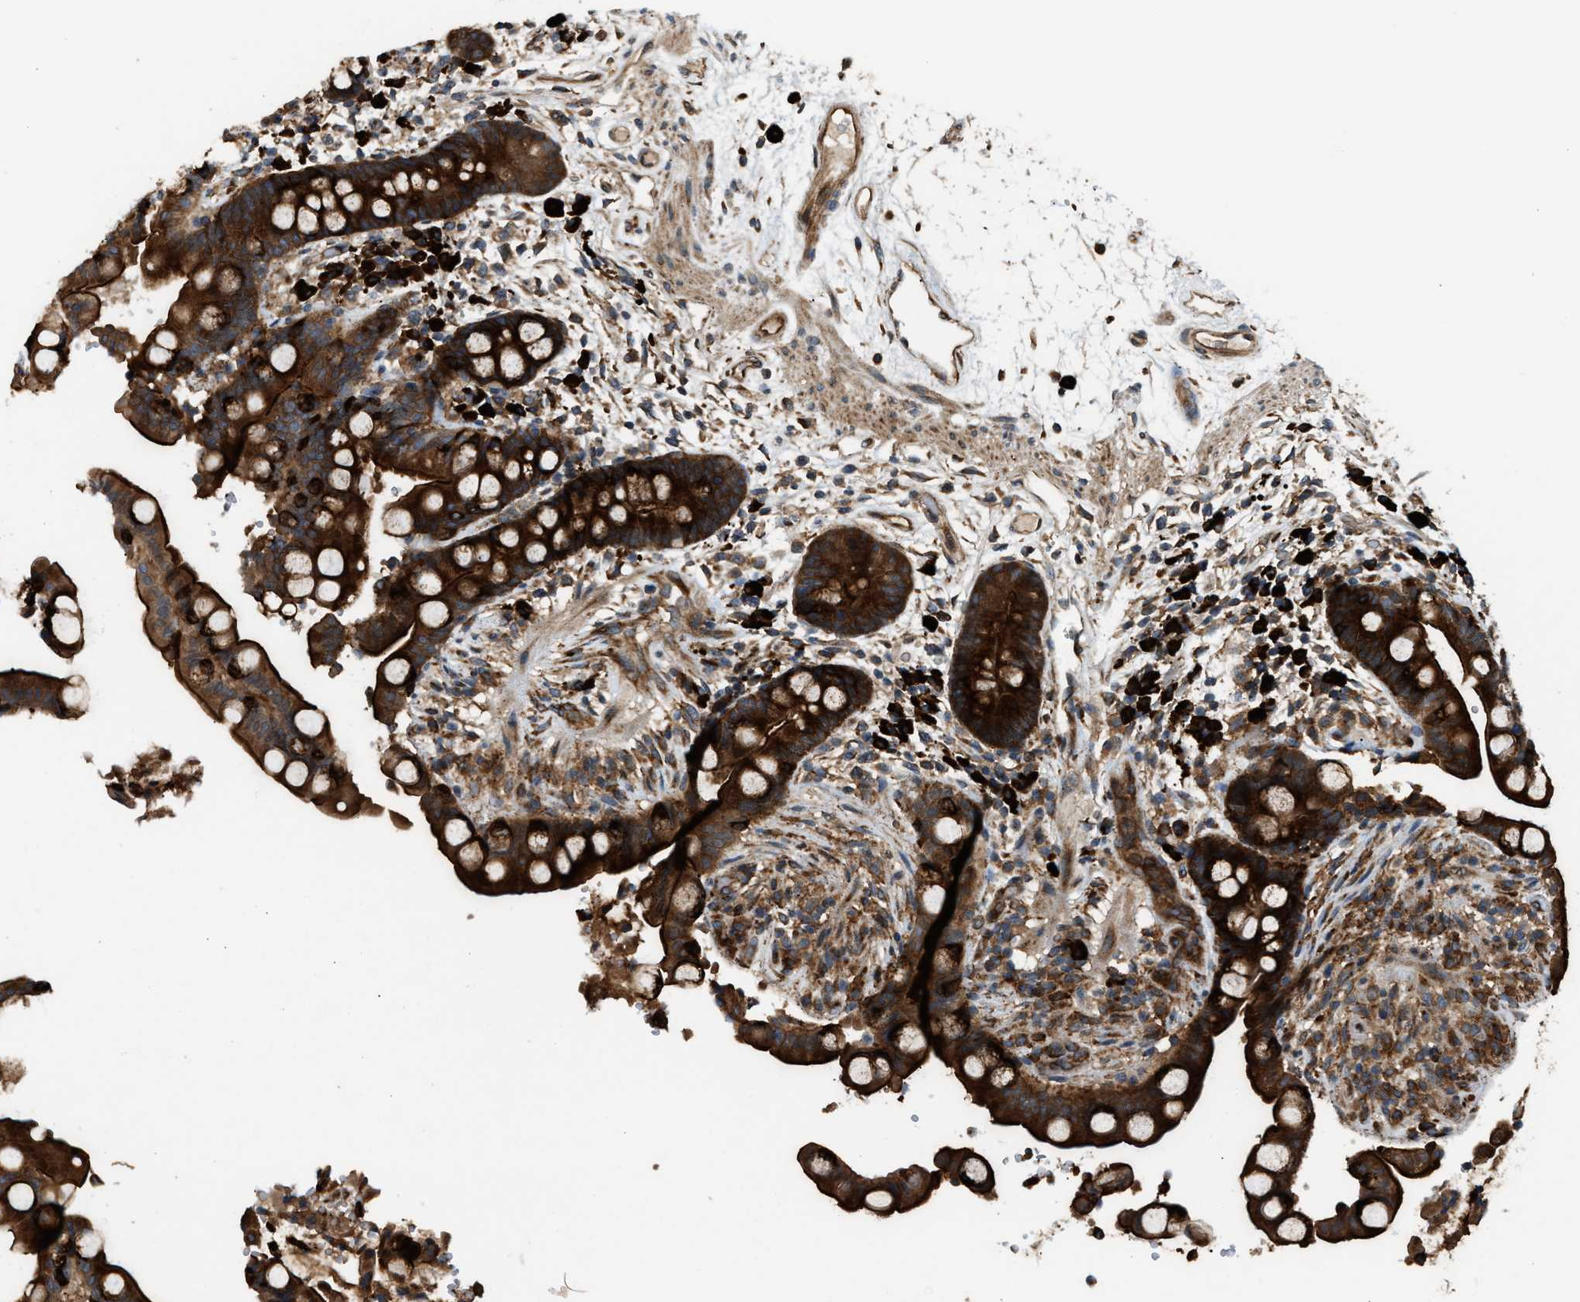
{"staining": {"intensity": "strong", "quantity": ">75%", "location": "cytoplasmic/membranous"}, "tissue": "colon", "cell_type": "Endothelial cells", "image_type": "normal", "snomed": [{"axis": "morphology", "description": "Normal tissue, NOS"}, {"axis": "topography", "description": "Colon"}], "caption": "This is a histology image of immunohistochemistry staining of normal colon, which shows strong staining in the cytoplasmic/membranous of endothelial cells.", "gene": "BAIAP2L1", "patient": {"sex": "male", "age": 73}}